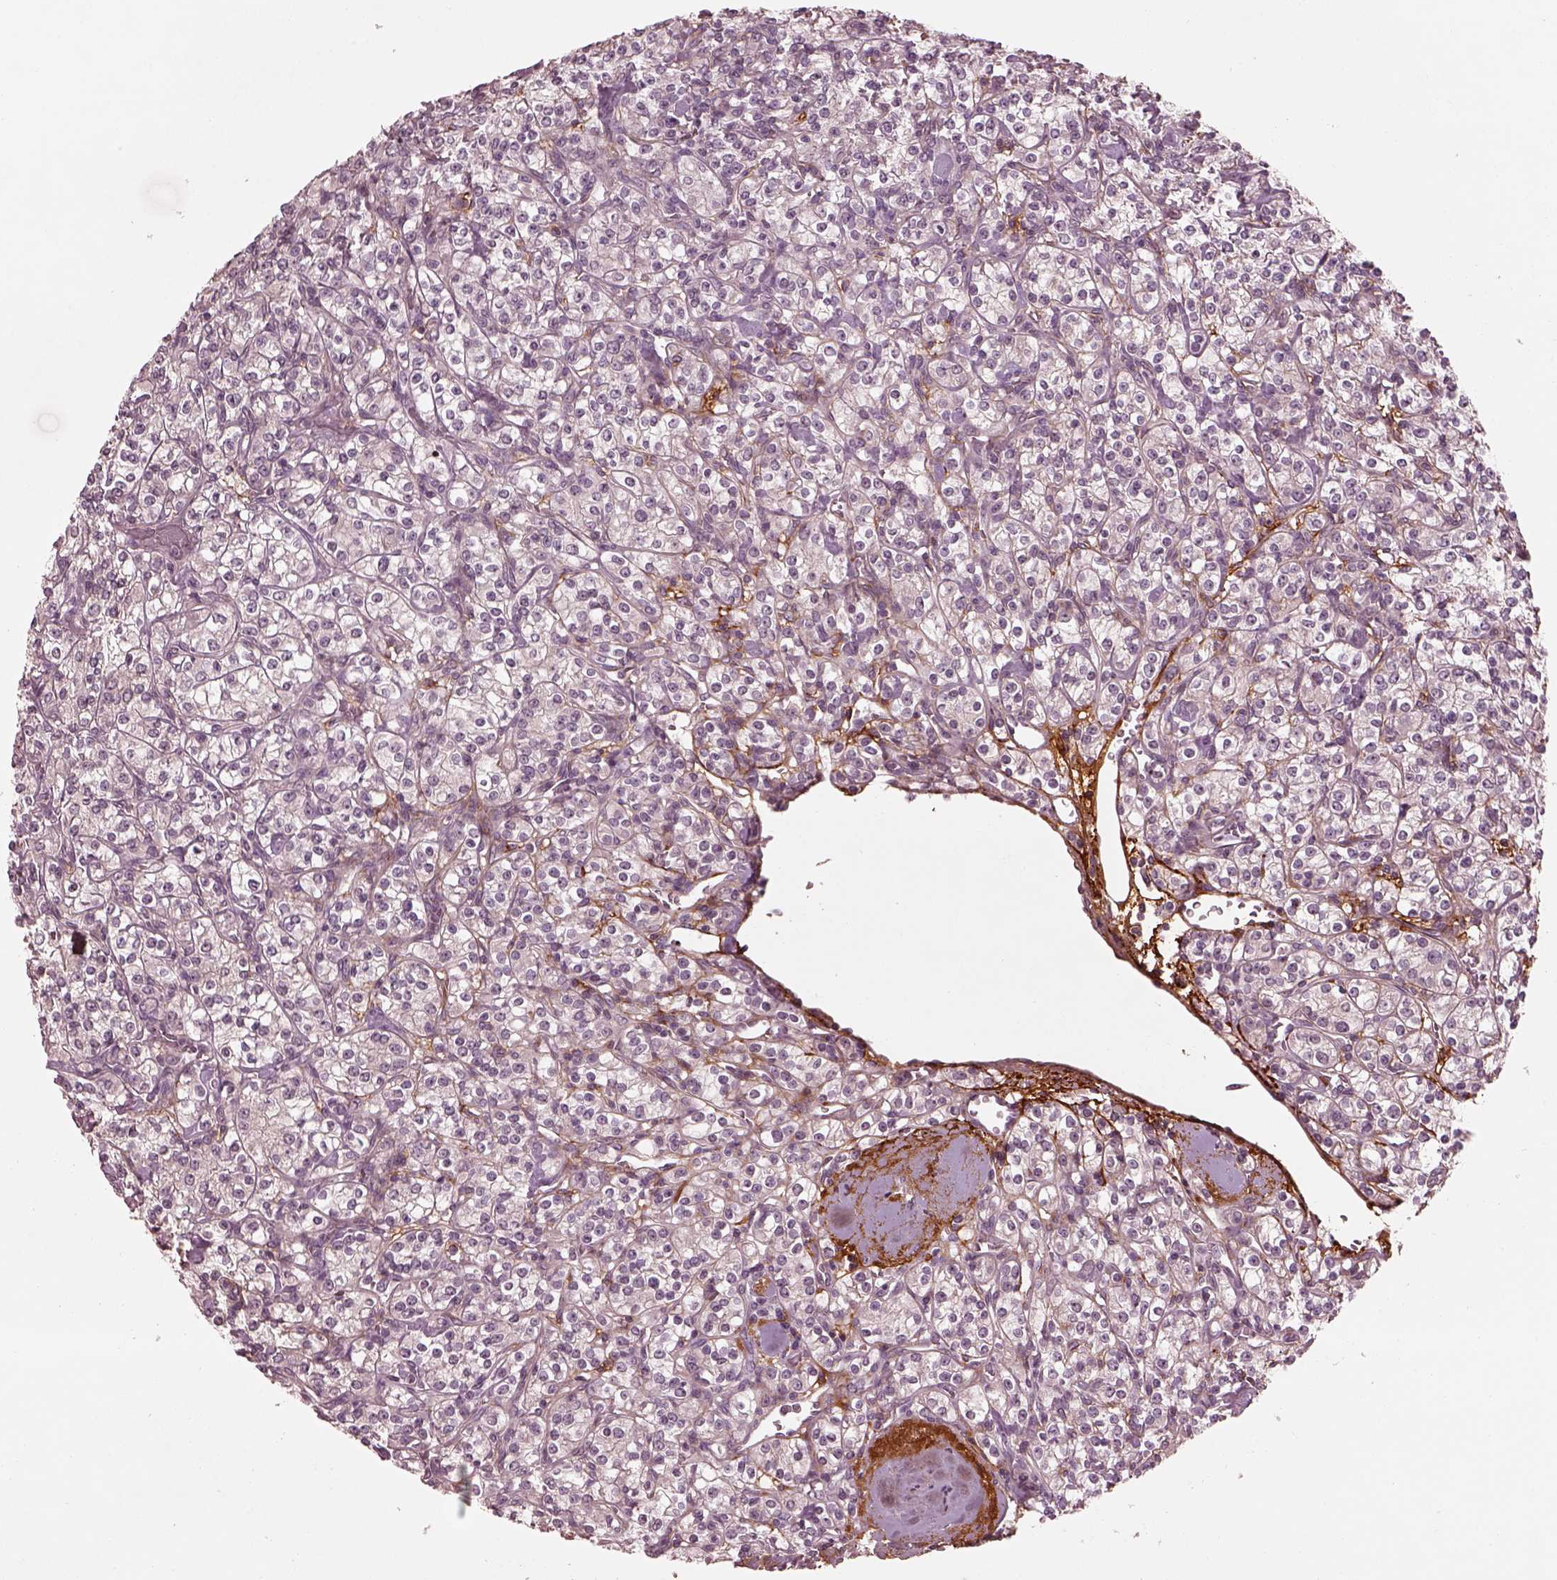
{"staining": {"intensity": "negative", "quantity": "none", "location": "none"}, "tissue": "renal cancer", "cell_type": "Tumor cells", "image_type": "cancer", "snomed": [{"axis": "morphology", "description": "Adenocarcinoma, NOS"}, {"axis": "topography", "description": "Kidney"}], "caption": "Immunohistochemical staining of renal cancer shows no significant positivity in tumor cells.", "gene": "EFEMP1", "patient": {"sex": "male", "age": 77}}